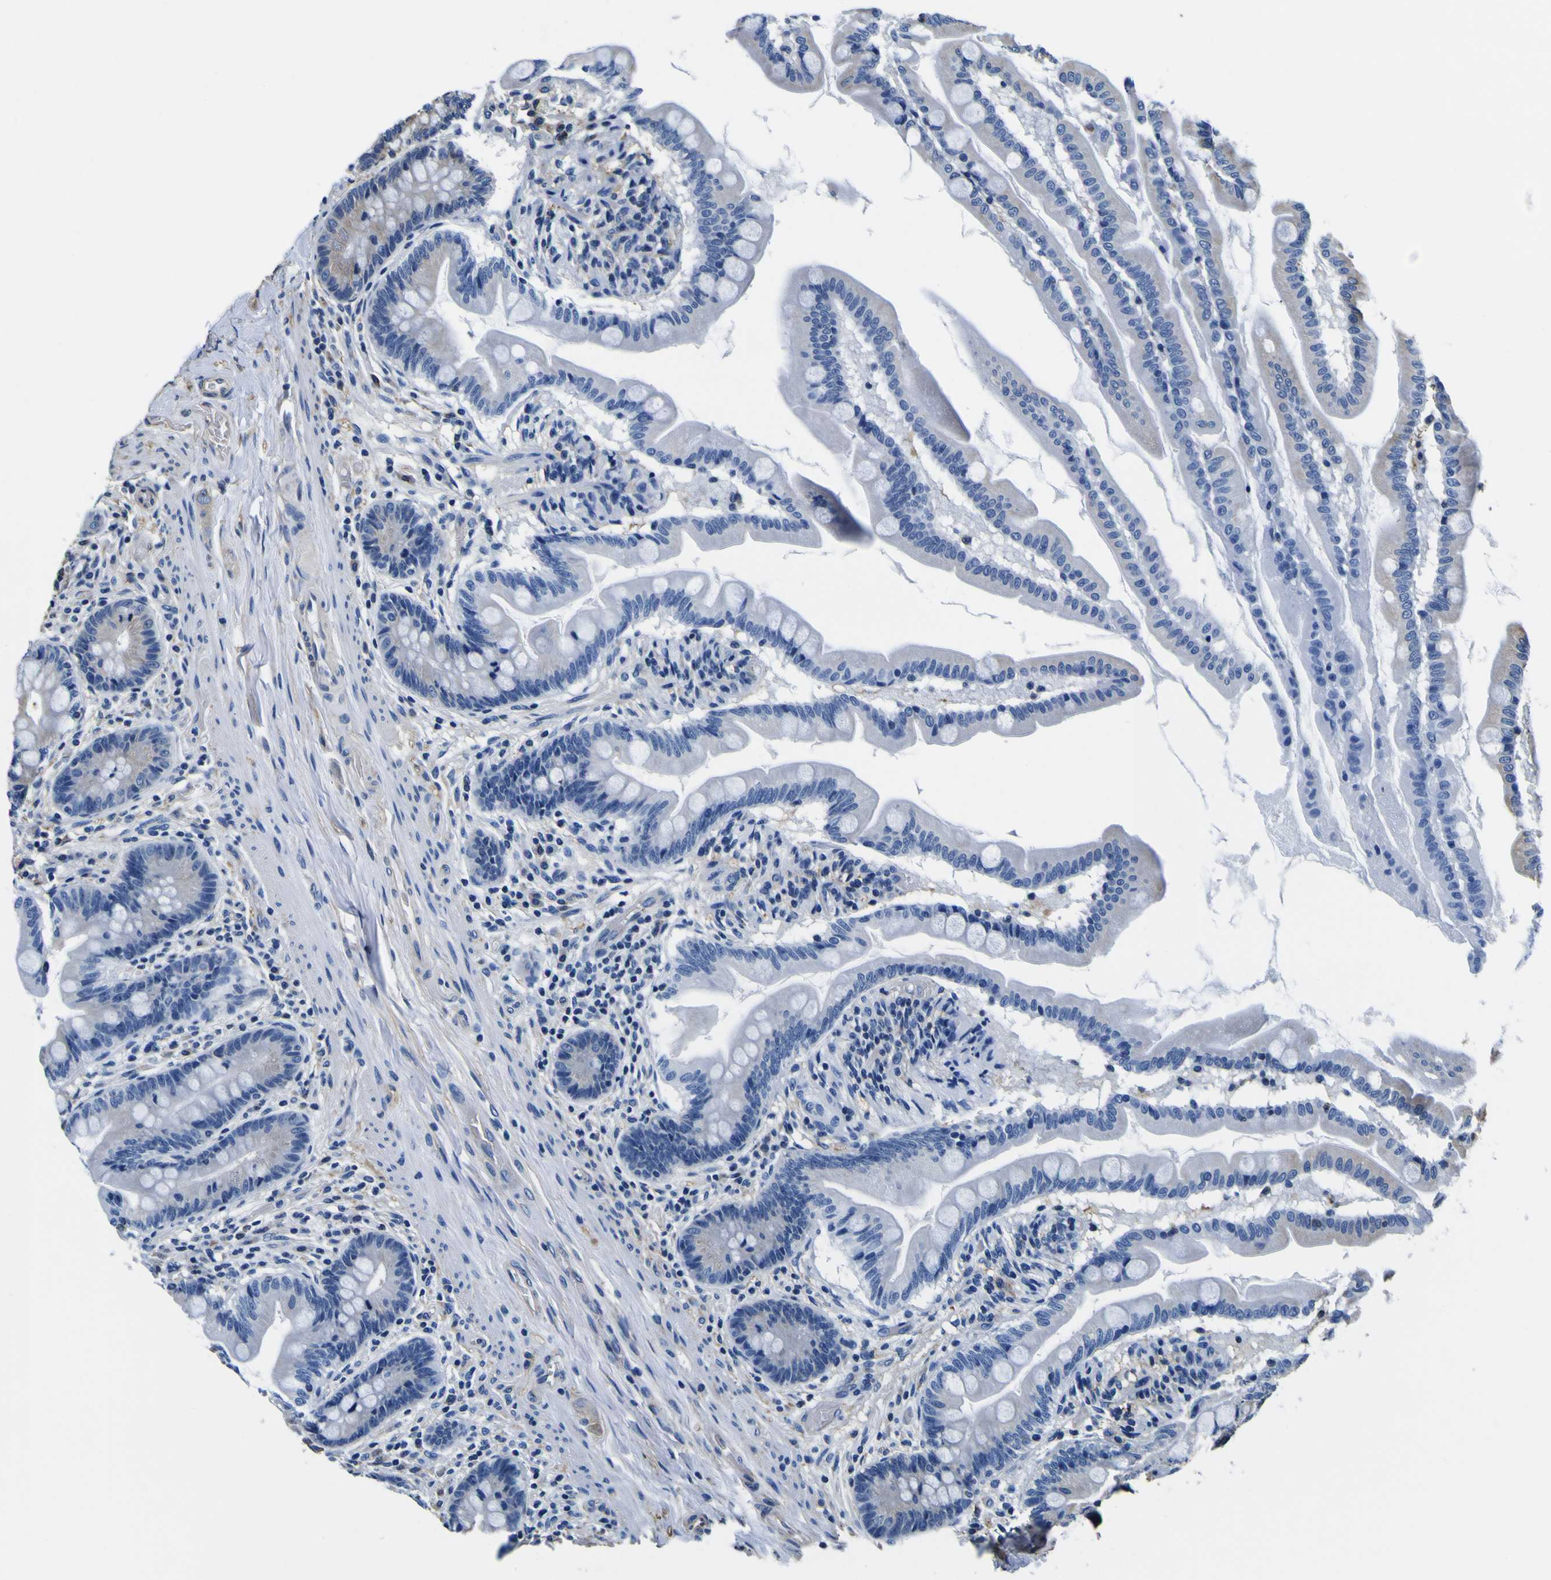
{"staining": {"intensity": "moderate", "quantity": "<25%", "location": "cytoplasmic/membranous"}, "tissue": "small intestine", "cell_type": "Glandular cells", "image_type": "normal", "snomed": [{"axis": "morphology", "description": "Normal tissue, NOS"}, {"axis": "topography", "description": "Small intestine"}], "caption": "Immunohistochemistry (DAB (3,3'-diaminobenzidine)) staining of unremarkable small intestine exhibits moderate cytoplasmic/membranous protein positivity in approximately <25% of glandular cells. The staining was performed using DAB (3,3'-diaminobenzidine) to visualize the protein expression in brown, while the nuclei were stained in blue with hematoxylin (Magnification: 20x).", "gene": "TUBA1B", "patient": {"sex": "female", "age": 56}}